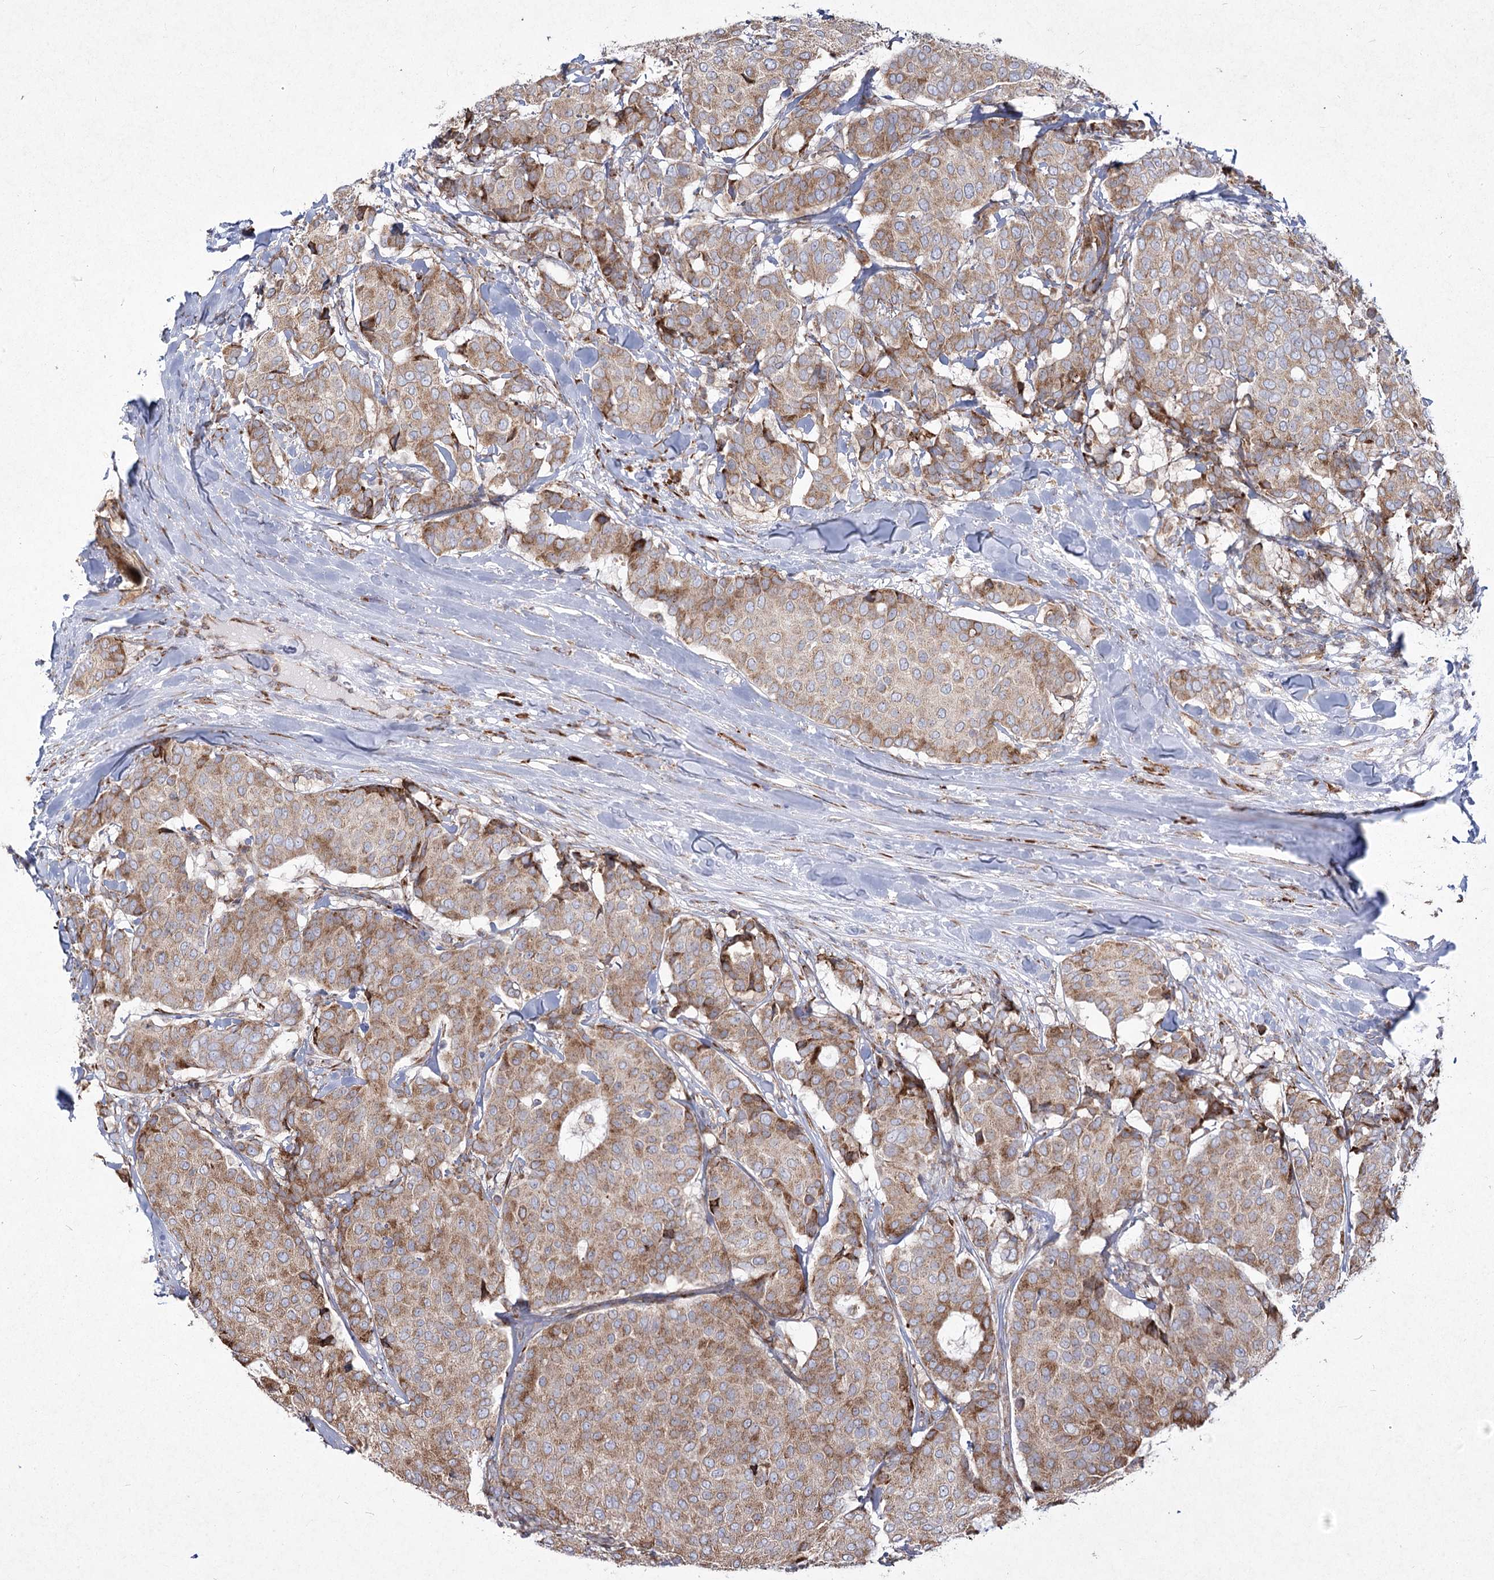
{"staining": {"intensity": "moderate", "quantity": ">75%", "location": "cytoplasmic/membranous"}, "tissue": "breast cancer", "cell_type": "Tumor cells", "image_type": "cancer", "snomed": [{"axis": "morphology", "description": "Duct carcinoma"}, {"axis": "topography", "description": "Breast"}], "caption": "A brown stain highlights moderate cytoplasmic/membranous expression of a protein in human breast cancer (invasive ductal carcinoma) tumor cells. (DAB (3,3'-diaminobenzidine) = brown stain, brightfield microscopy at high magnification).", "gene": "NHLRC2", "patient": {"sex": "female", "age": 75}}